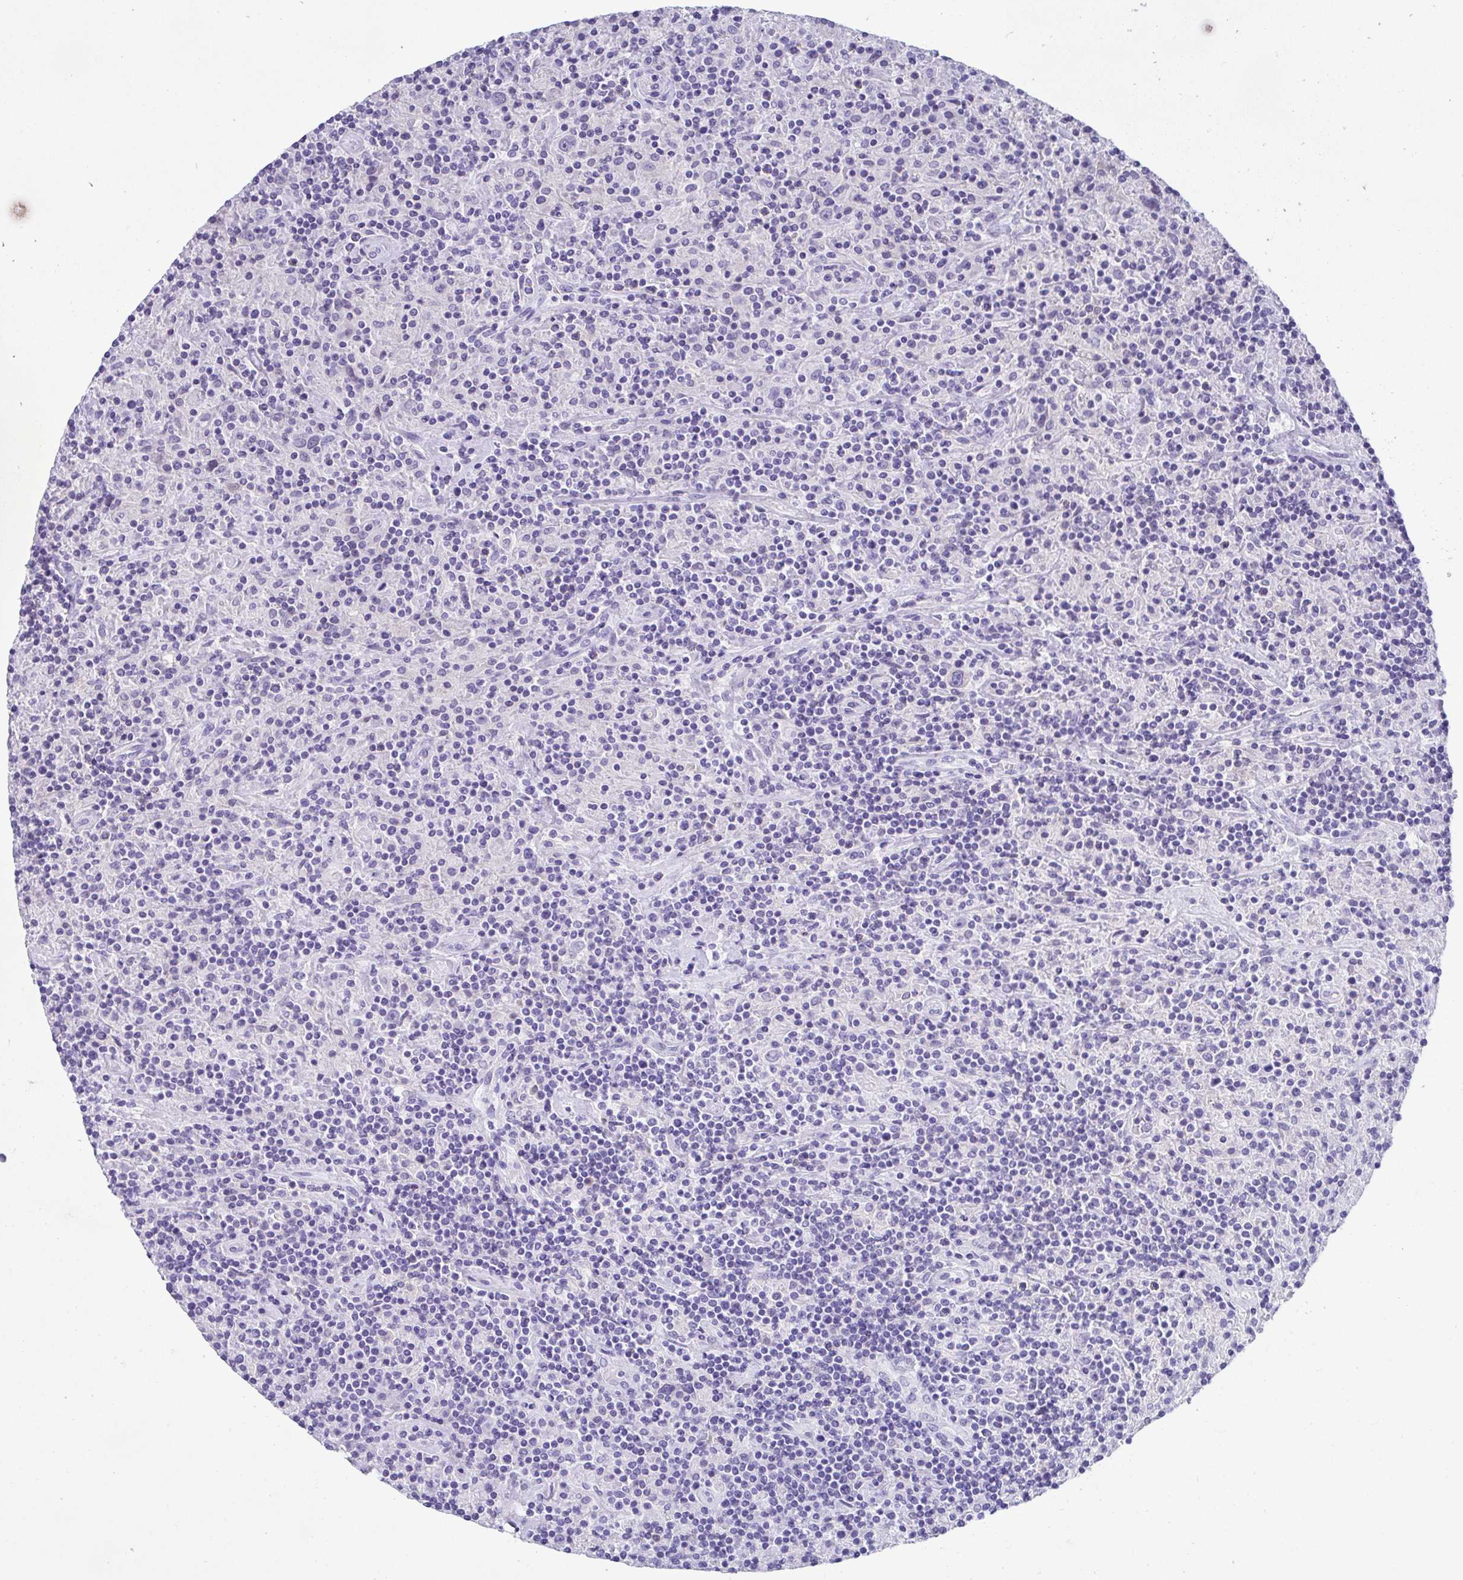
{"staining": {"intensity": "negative", "quantity": "none", "location": "none"}, "tissue": "lymphoma", "cell_type": "Tumor cells", "image_type": "cancer", "snomed": [{"axis": "morphology", "description": "Hodgkin's disease, NOS"}, {"axis": "topography", "description": "Lymph node"}], "caption": "Tumor cells show no significant protein expression in lymphoma.", "gene": "COA5", "patient": {"sex": "male", "age": 70}}